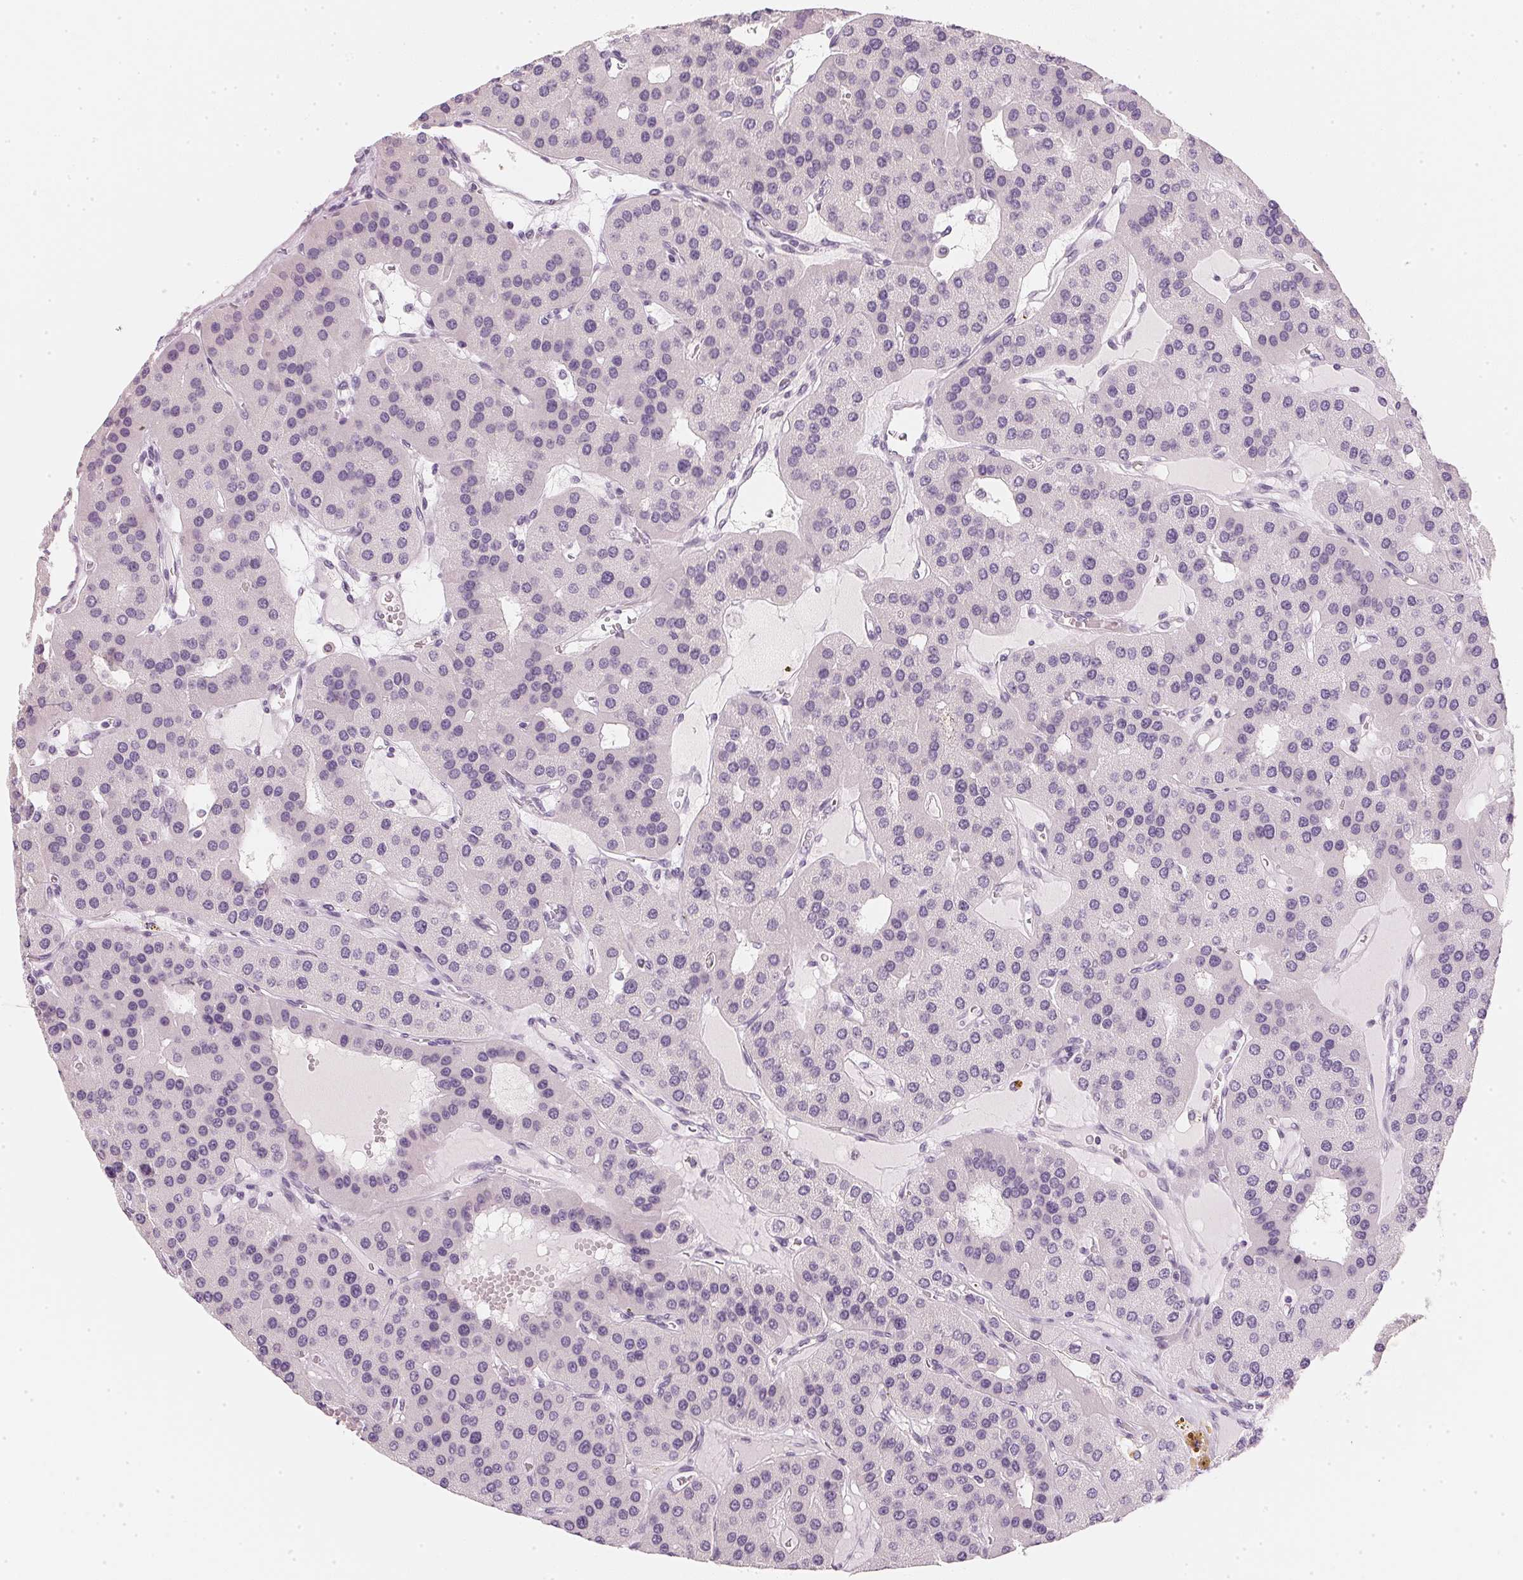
{"staining": {"intensity": "negative", "quantity": "none", "location": "none"}, "tissue": "parathyroid gland", "cell_type": "Glandular cells", "image_type": "normal", "snomed": [{"axis": "morphology", "description": "Normal tissue, NOS"}, {"axis": "morphology", "description": "Adenoma, NOS"}, {"axis": "topography", "description": "Parathyroid gland"}], "caption": "The immunohistochemistry image has no significant positivity in glandular cells of parathyroid gland.", "gene": "CHST4", "patient": {"sex": "female", "age": 86}}